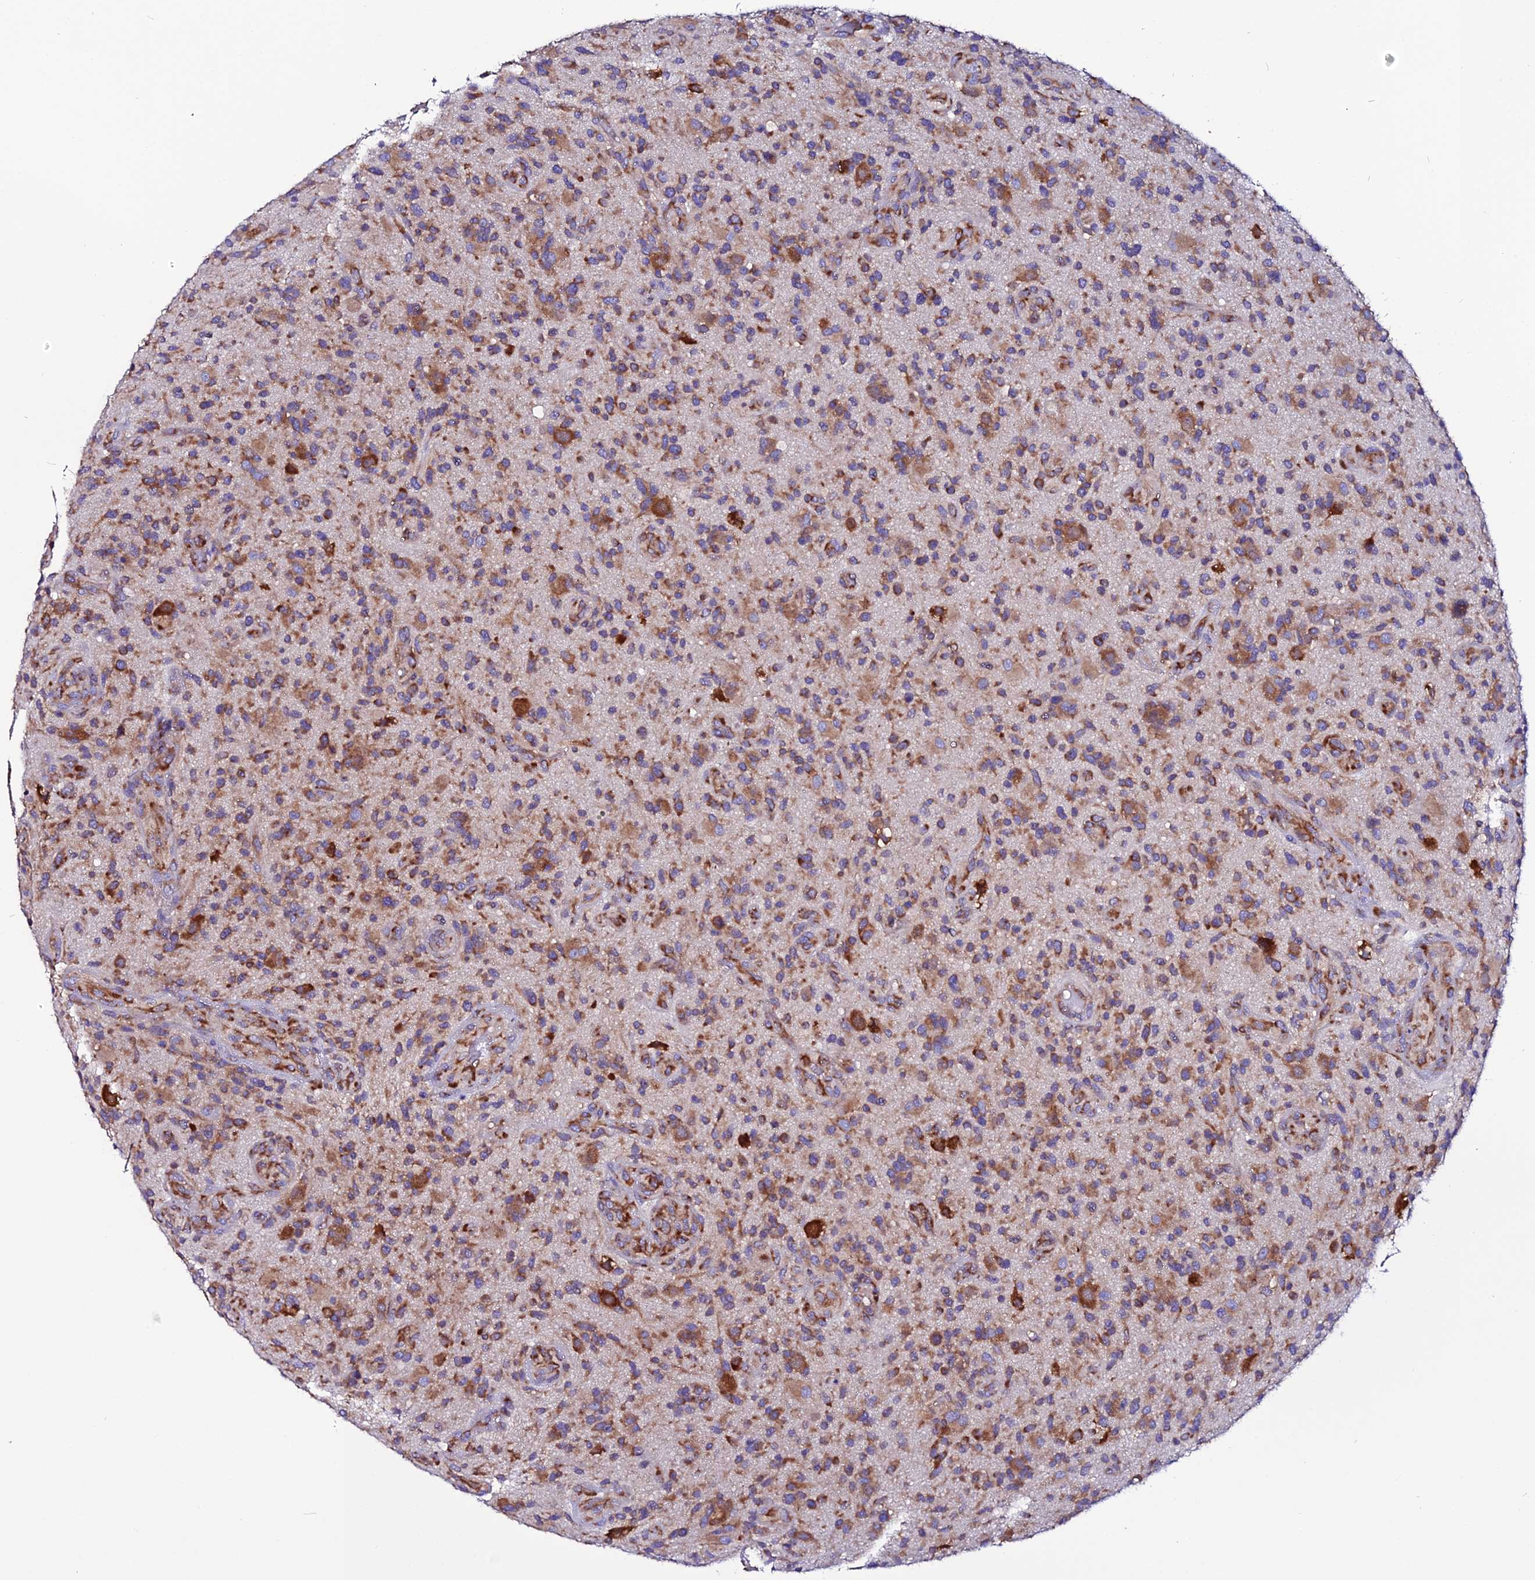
{"staining": {"intensity": "moderate", "quantity": ">75%", "location": "cytoplasmic/membranous"}, "tissue": "glioma", "cell_type": "Tumor cells", "image_type": "cancer", "snomed": [{"axis": "morphology", "description": "Glioma, malignant, High grade"}, {"axis": "topography", "description": "Brain"}], "caption": "This photomicrograph shows glioma stained with IHC to label a protein in brown. The cytoplasmic/membranous of tumor cells show moderate positivity for the protein. Nuclei are counter-stained blue.", "gene": "EEF1G", "patient": {"sex": "male", "age": 47}}